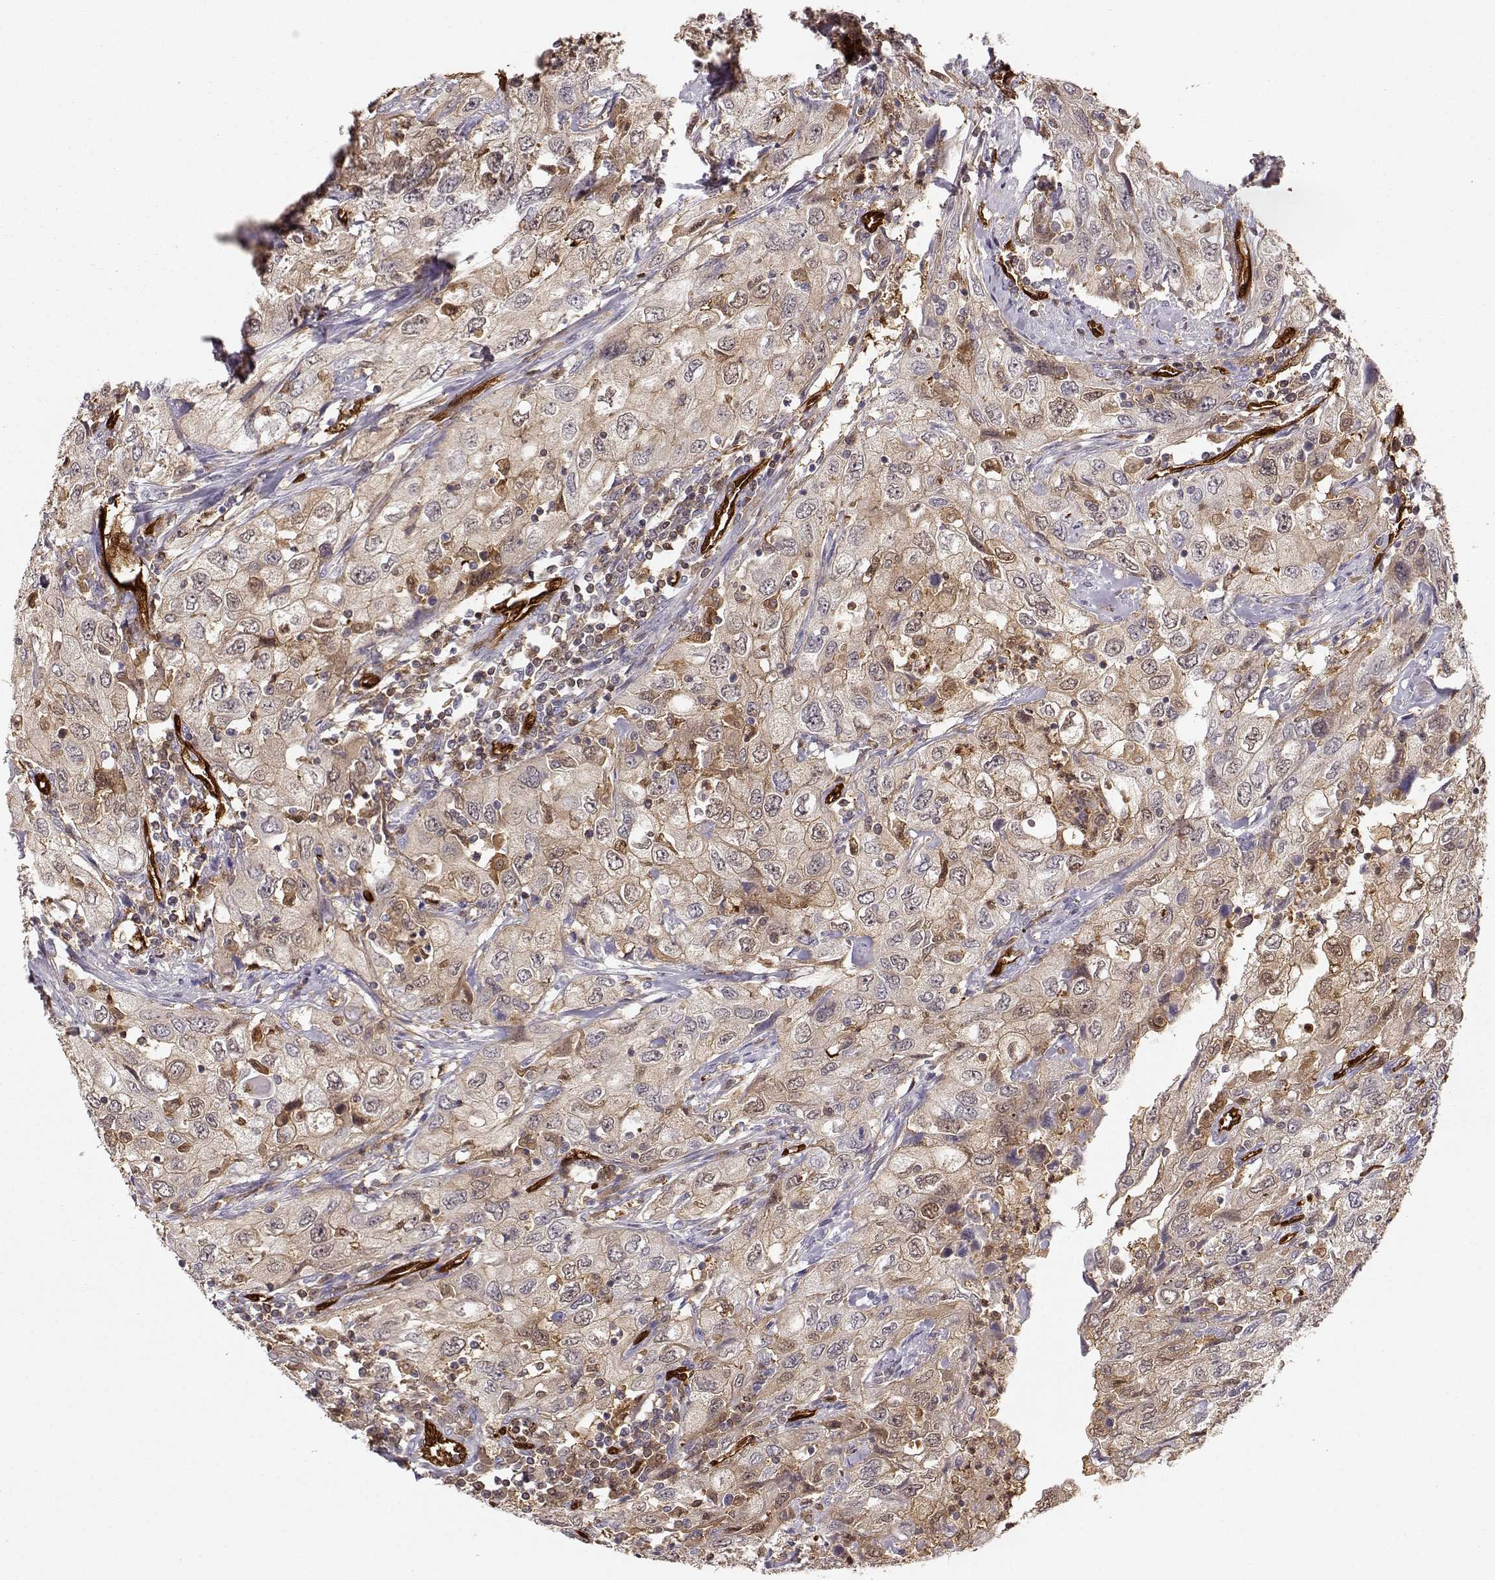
{"staining": {"intensity": "weak", "quantity": "25%-75%", "location": "cytoplasmic/membranous"}, "tissue": "urothelial cancer", "cell_type": "Tumor cells", "image_type": "cancer", "snomed": [{"axis": "morphology", "description": "Urothelial carcinoma, High grade"}, {"axis": "topography", "description": "Urinary bladder"}], "caption": "Urothelial cancer stained for a protein exhibits weak cytoplasmic/membranous positivity in tumor cells.", "gene": "PNP", "patient": {"sex": "male", "age": 76}}